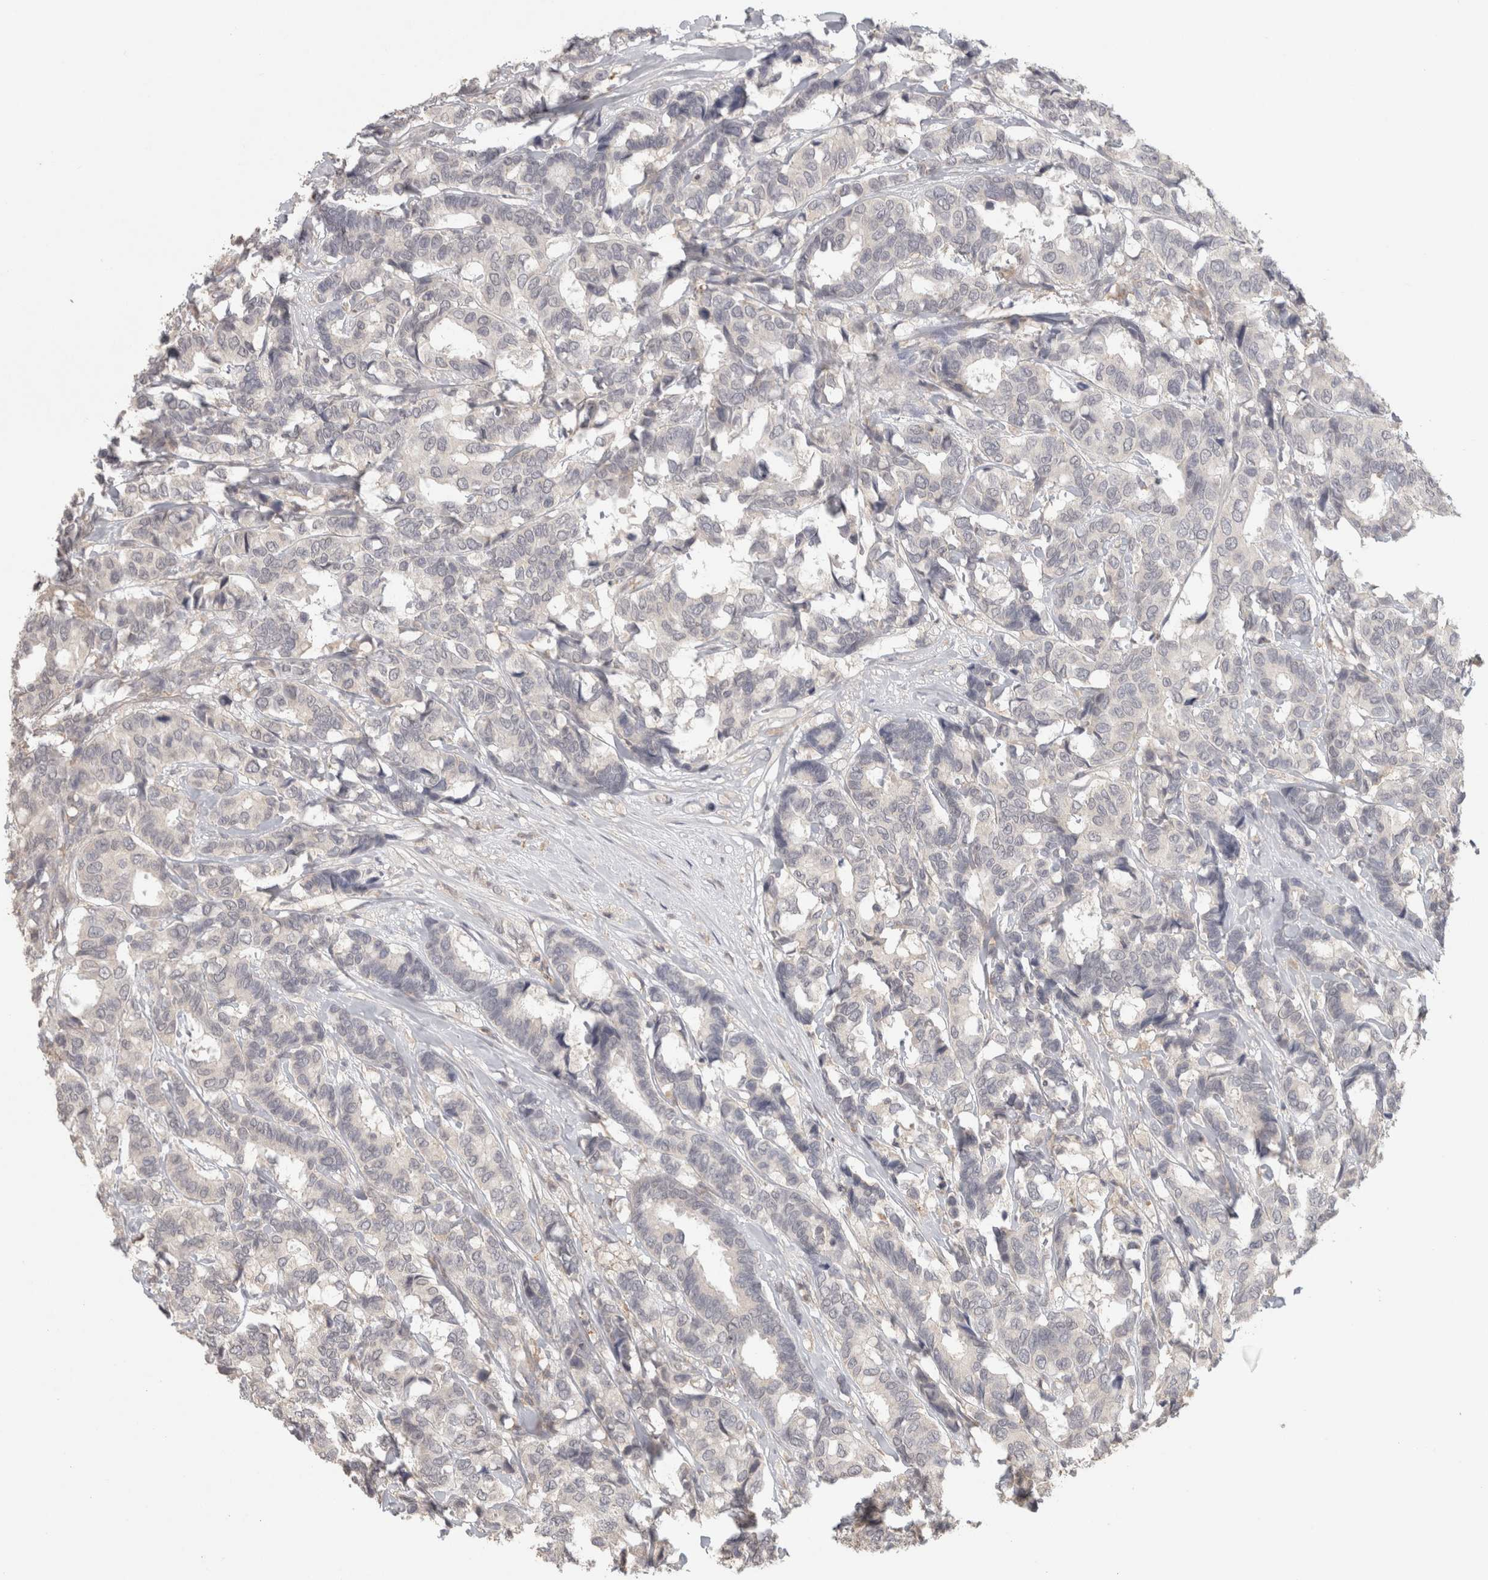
{"staining": {"intensity": "negative", "quantity": "none", "location": "none"}, "tissue": "breast cancer", "cell_type": "Tumor cells", "image_type": "cancer", "snomed": [{"axis": "morphology", "description": "Duct carcinoma"}, {"axis": "topography", "description": "Breast"}], "caption": "Photomicrograph shows no significant protein expression in tumor cells of breast cancer.", "gene": "HAVCR2", "patient": {"sex": "female", "age": 87}}